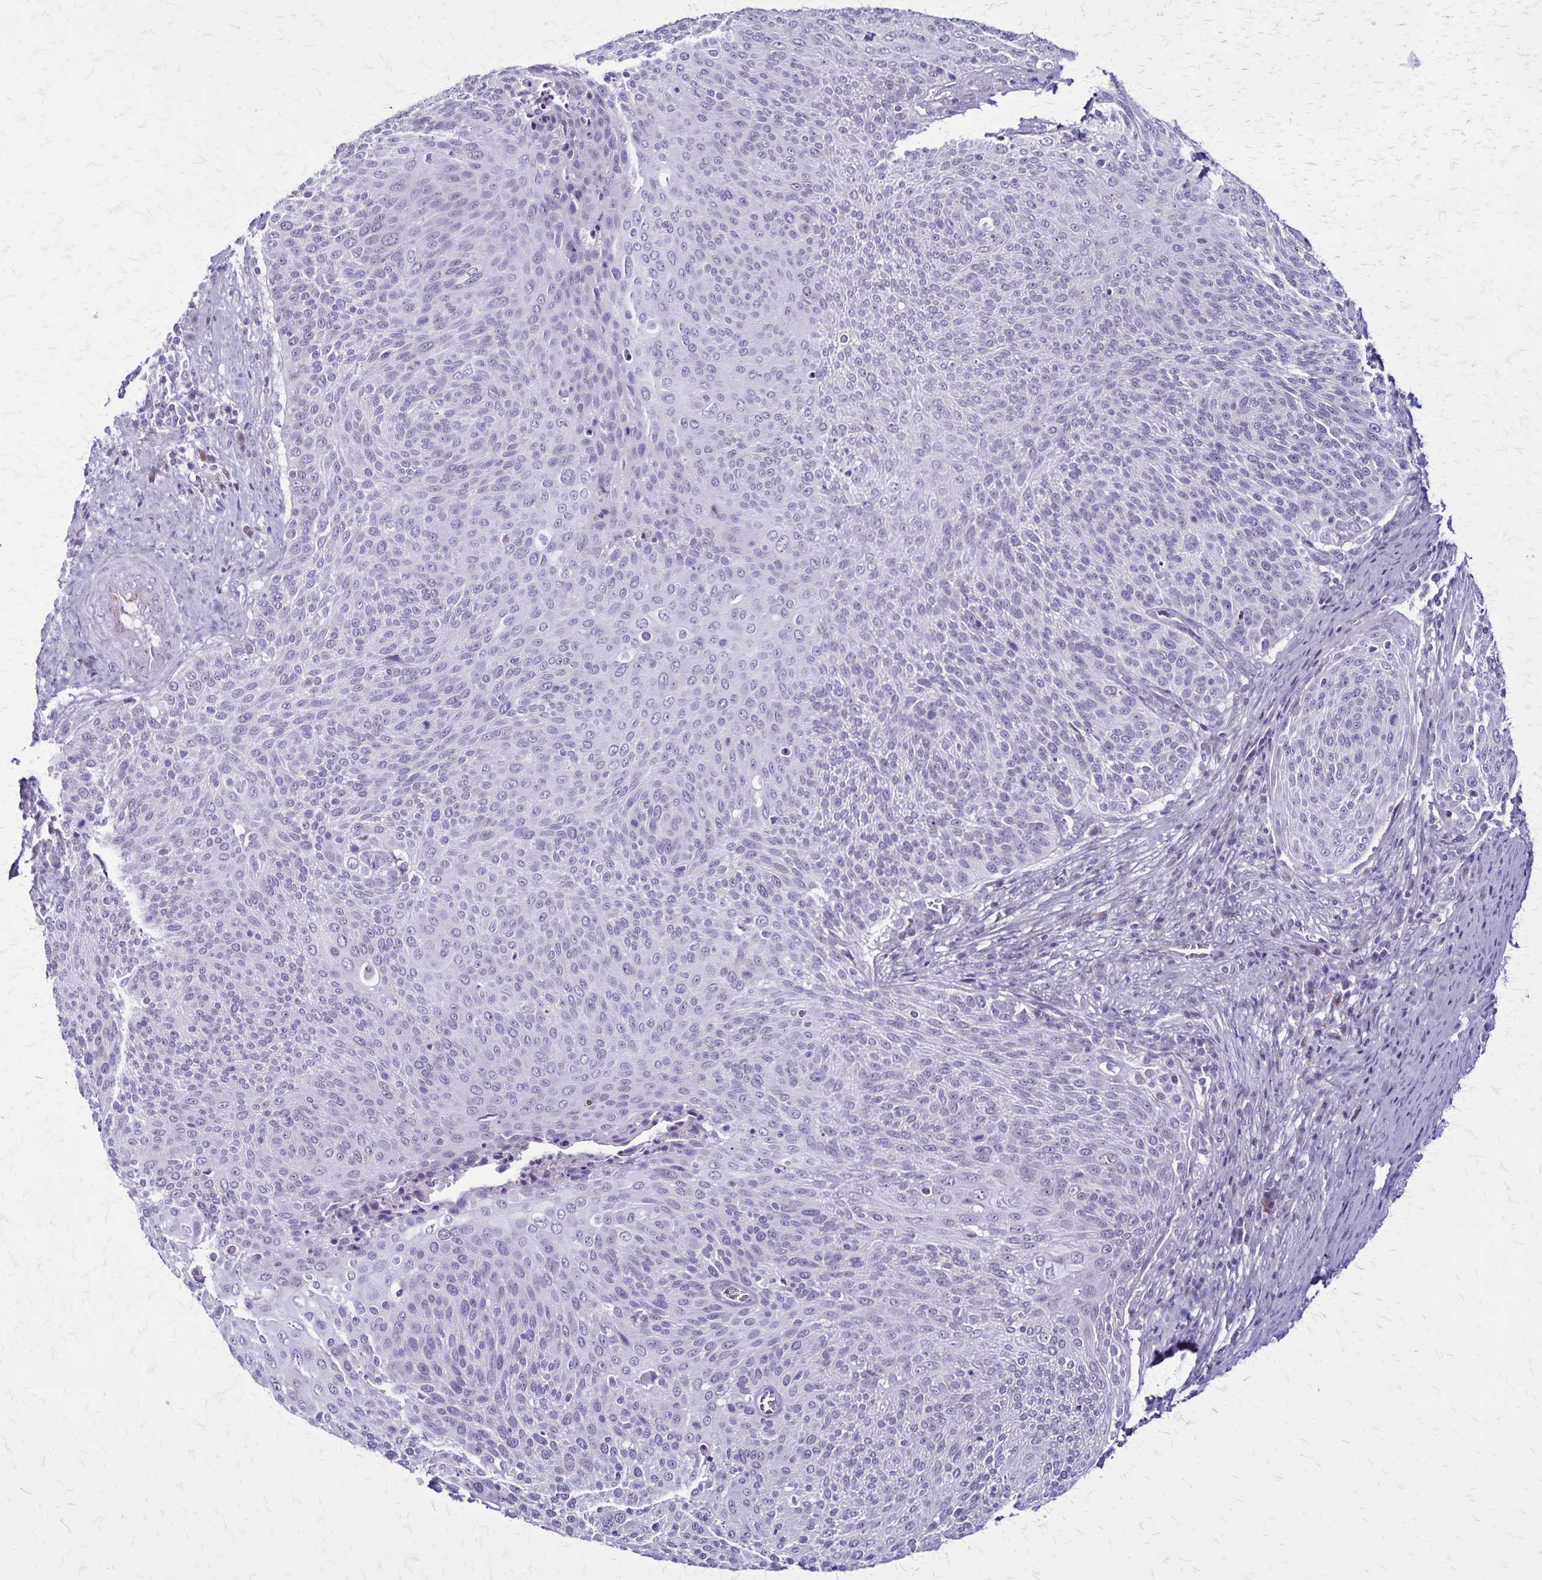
{"staining": {"intensity": "negative", "quantity": "none", "location": "none"}, "tissue": "cervical cancer", "cell_type": "Tumor cells", "image_type": "cancer", "snomed": [{"axis": "morphology", "description": "Squamous cell carcinoma, NOS"}, {"axis": "topography", "description": "Cervix"}], "caption": "This image is of cervical cancer stained with IHC to label a protein in brown with the nuclei are counter-stained blue. There is no staining in tumor cells.", "gene": "OR51B5", "patient": {"sex": "female", "age": 31}}